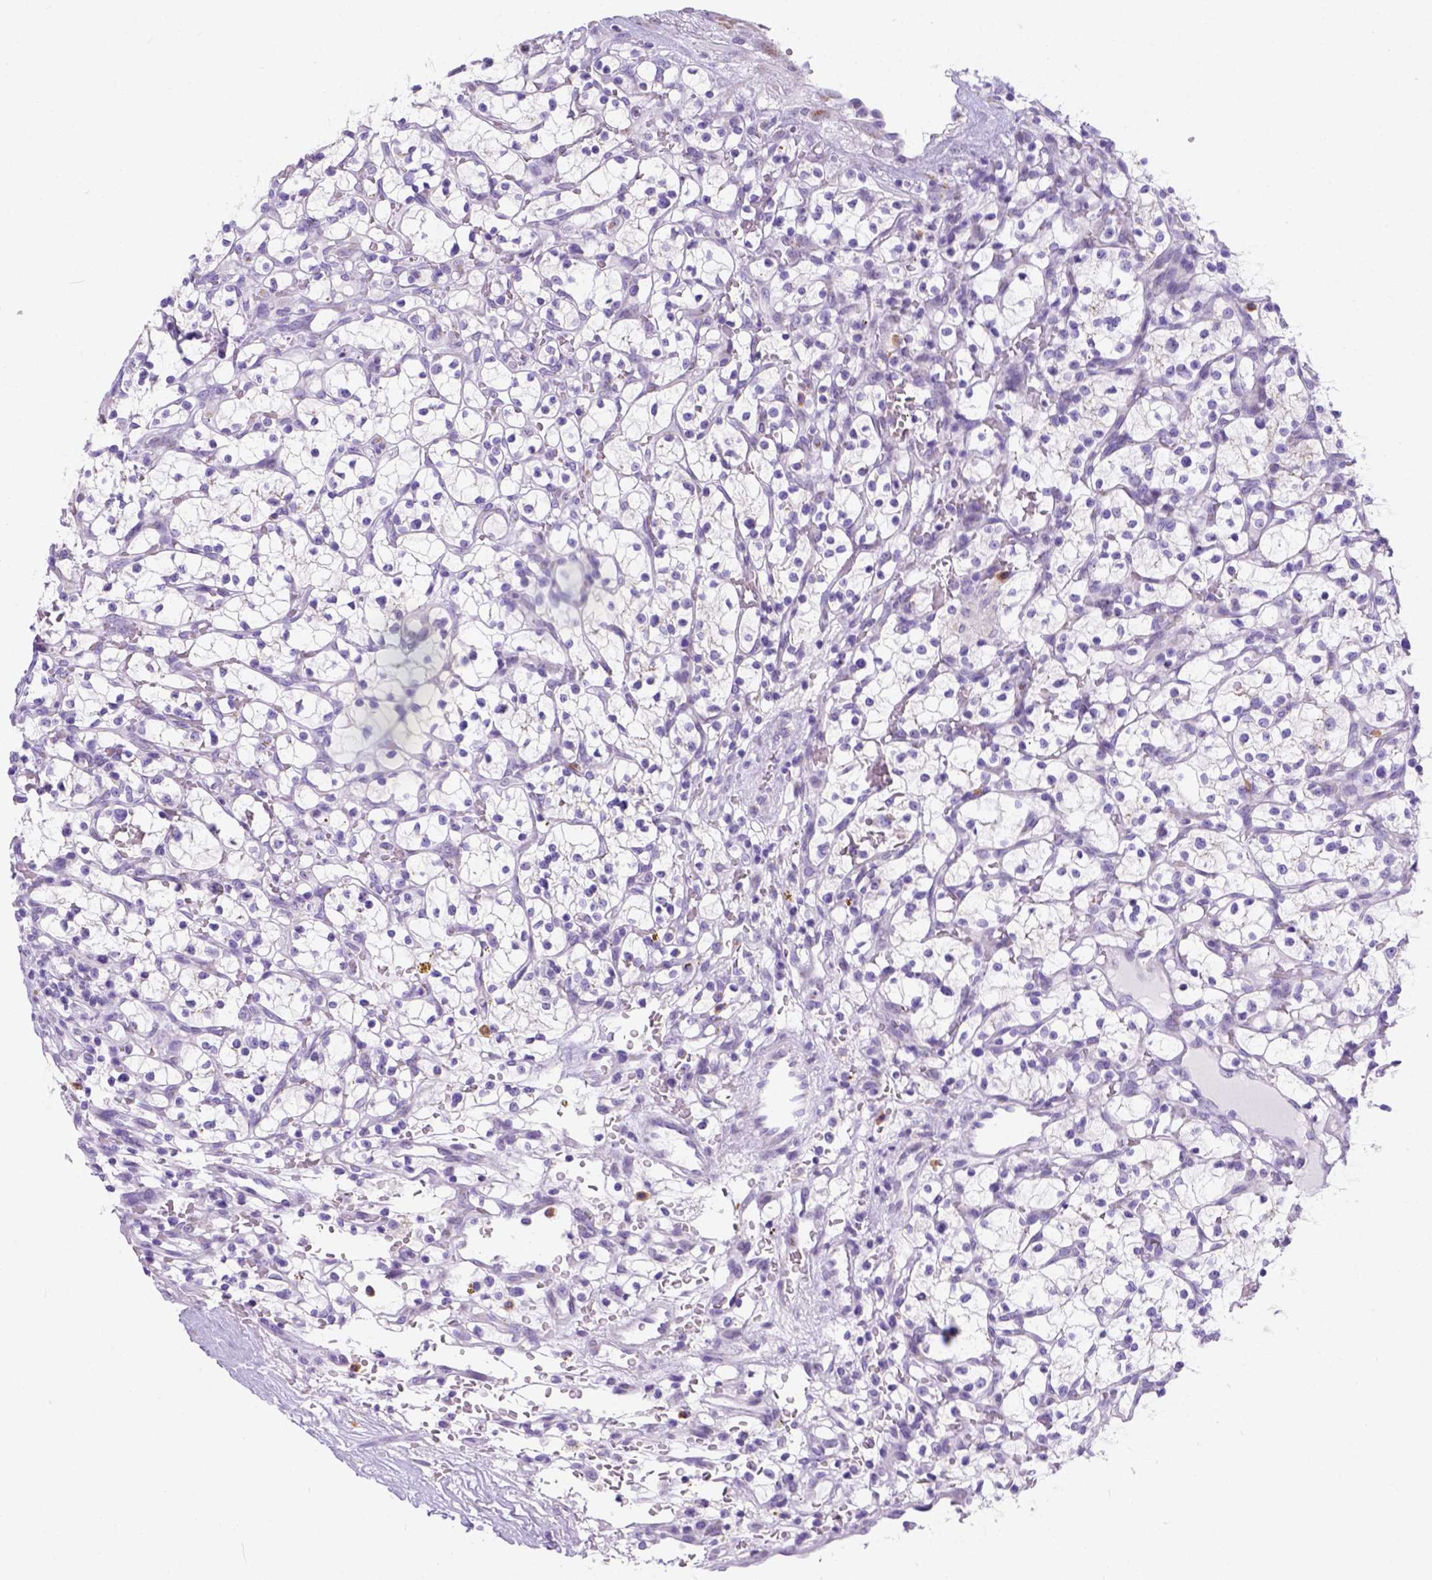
{"staining": {"intensity": "negative", "quantity": "none", "location": "none"}, "tissue": "renal cancer", "cell_type": "Tumor cells", "image_type": "cancer", "snomed": [{"axis": "morphology", "description": "Adenocarcinoma, NOS"}, {"axis": "topography", "description": "Kidney"}], "caption": "Immunohistochemistry (IHC) histopathology image of human adenocarcinoma (renal) stained for a protein (brown), which reveals no positivity in tumor cells. (DAB (3,3'-diaminobenzidine) immunohistochemistry (IHC), high magnification).", "gene": "PHF7", "patient": {"sex": "female", "age": 64}}